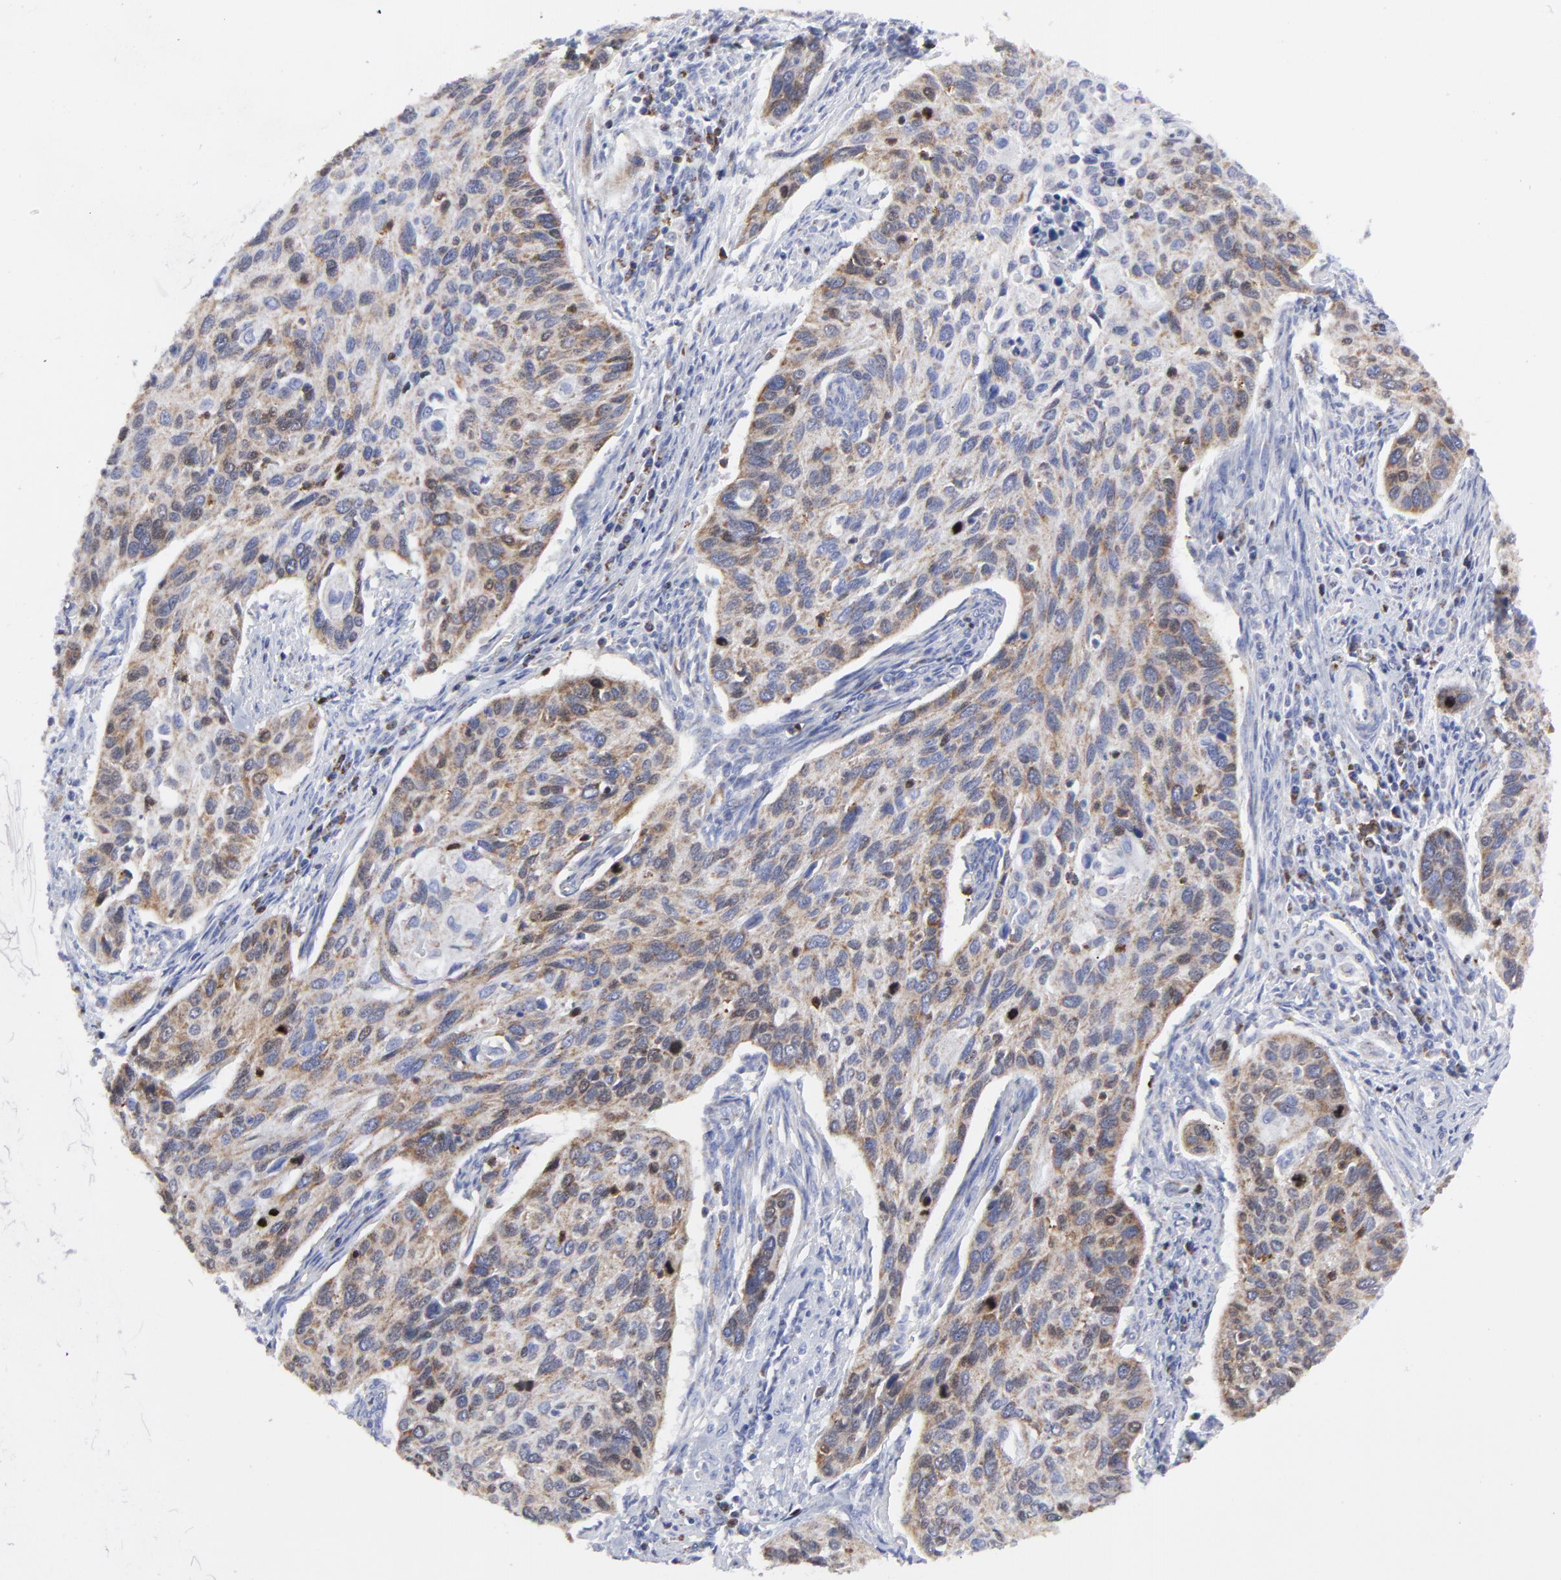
{"staining": {"intensity": "moderate", "quantity": ">75%", "location": "cytoplasmic/membranous,nuclear"}, "tissue": "cervical cancer", "cell_type": "Tumor cells", "image_type": "cancer", "snomed": [{"axis": "morphology", "description": "Squamous cell carcinoma, NOS"}, {"axis": "topography", "description": "Cervix"}], "caption": "An IHC image of neoplastic tissue is shown. Protein staining in brown highlights moderate cytoplasmic/membranous and nuclear positivity in cervical cancer within tumor cells.", "gene": "NCAPH", "patient": {"sex": "female", "age": 57}}